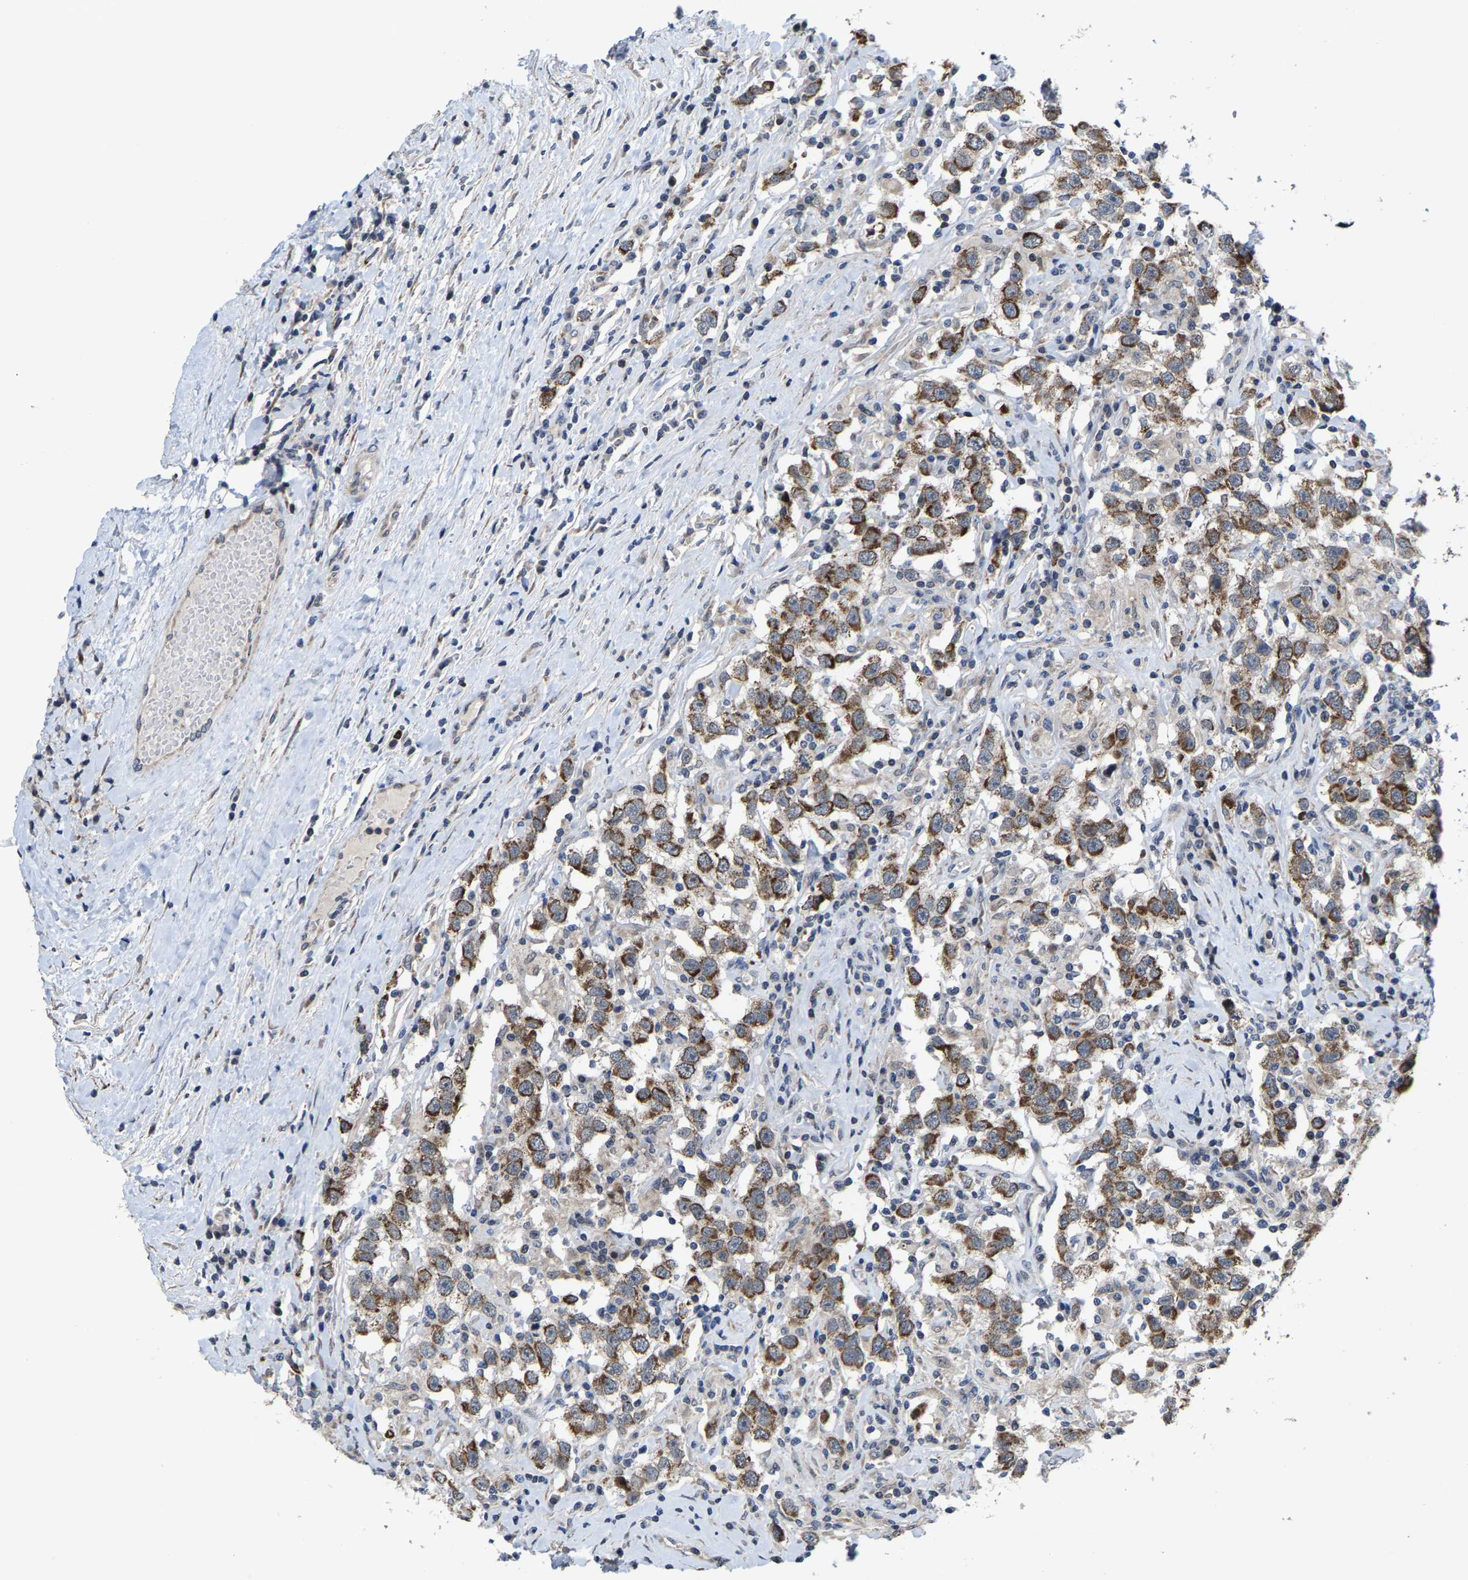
{"staining": {"intensity": "strong", "quantity": ">75%", "location": "cytoplasmic/membranous"}, "tissue": "testis cancer", "cell_type": "Tumor cells", "image_type": "cancer", "snomed": [{"axis": "morphology", "description": "Seminoma, NOS"}, {"axis": "topography", "description": "Testis"}], "caption": "Strong cytoplasmic/membranous staining is appreciated in about >75% of tumor cells in testis seminoma. The staining is performed using DAB (3,3'-diaminobenzidine) brown chromogen to label protein expression. The nuclei are counter-stained blue using hematoxylin.", "gene": "TDRKH", "patient": {"sex": "male", "age": 41}}